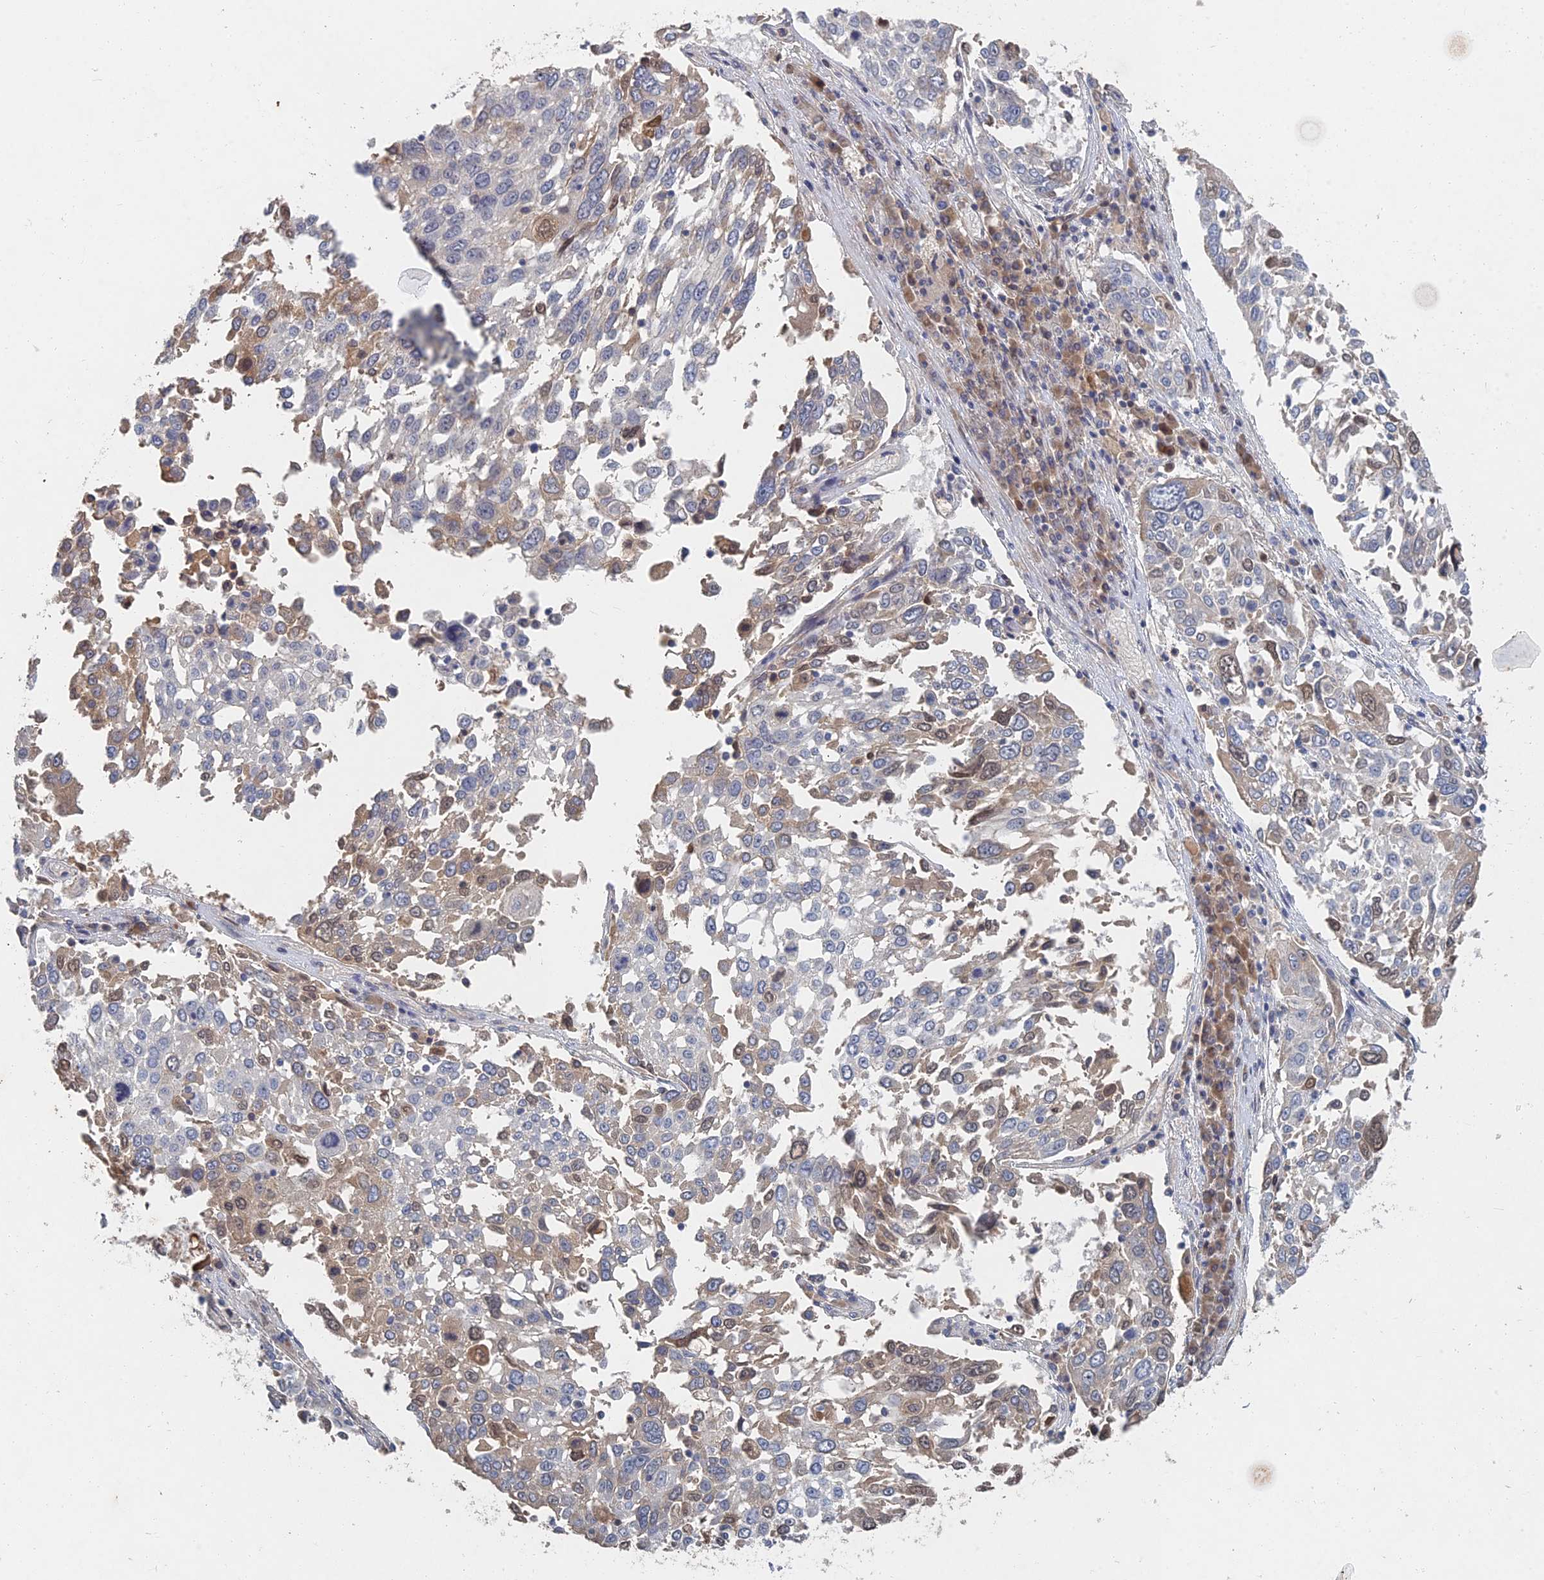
{"staining": {"intensity": "moderate", "quantity": "<25%", "location": "nuclear"}, "tissue": "lung cancer", "cell_type": "Tumor cells", "image_type": "cancer", "snomed": [{"axis": "morphology", "description": "Squamous cell carcinoma, NOS"}, {"axis": "topography", "description": "Lung"}], "caption": "Tumor cells show low levels of moderate nuclear staining in about <25% of cells in lung cancer (squamous cell carcinoma).", "gene": "GNA15", "patient": {"sex": "male", "age": 65}}